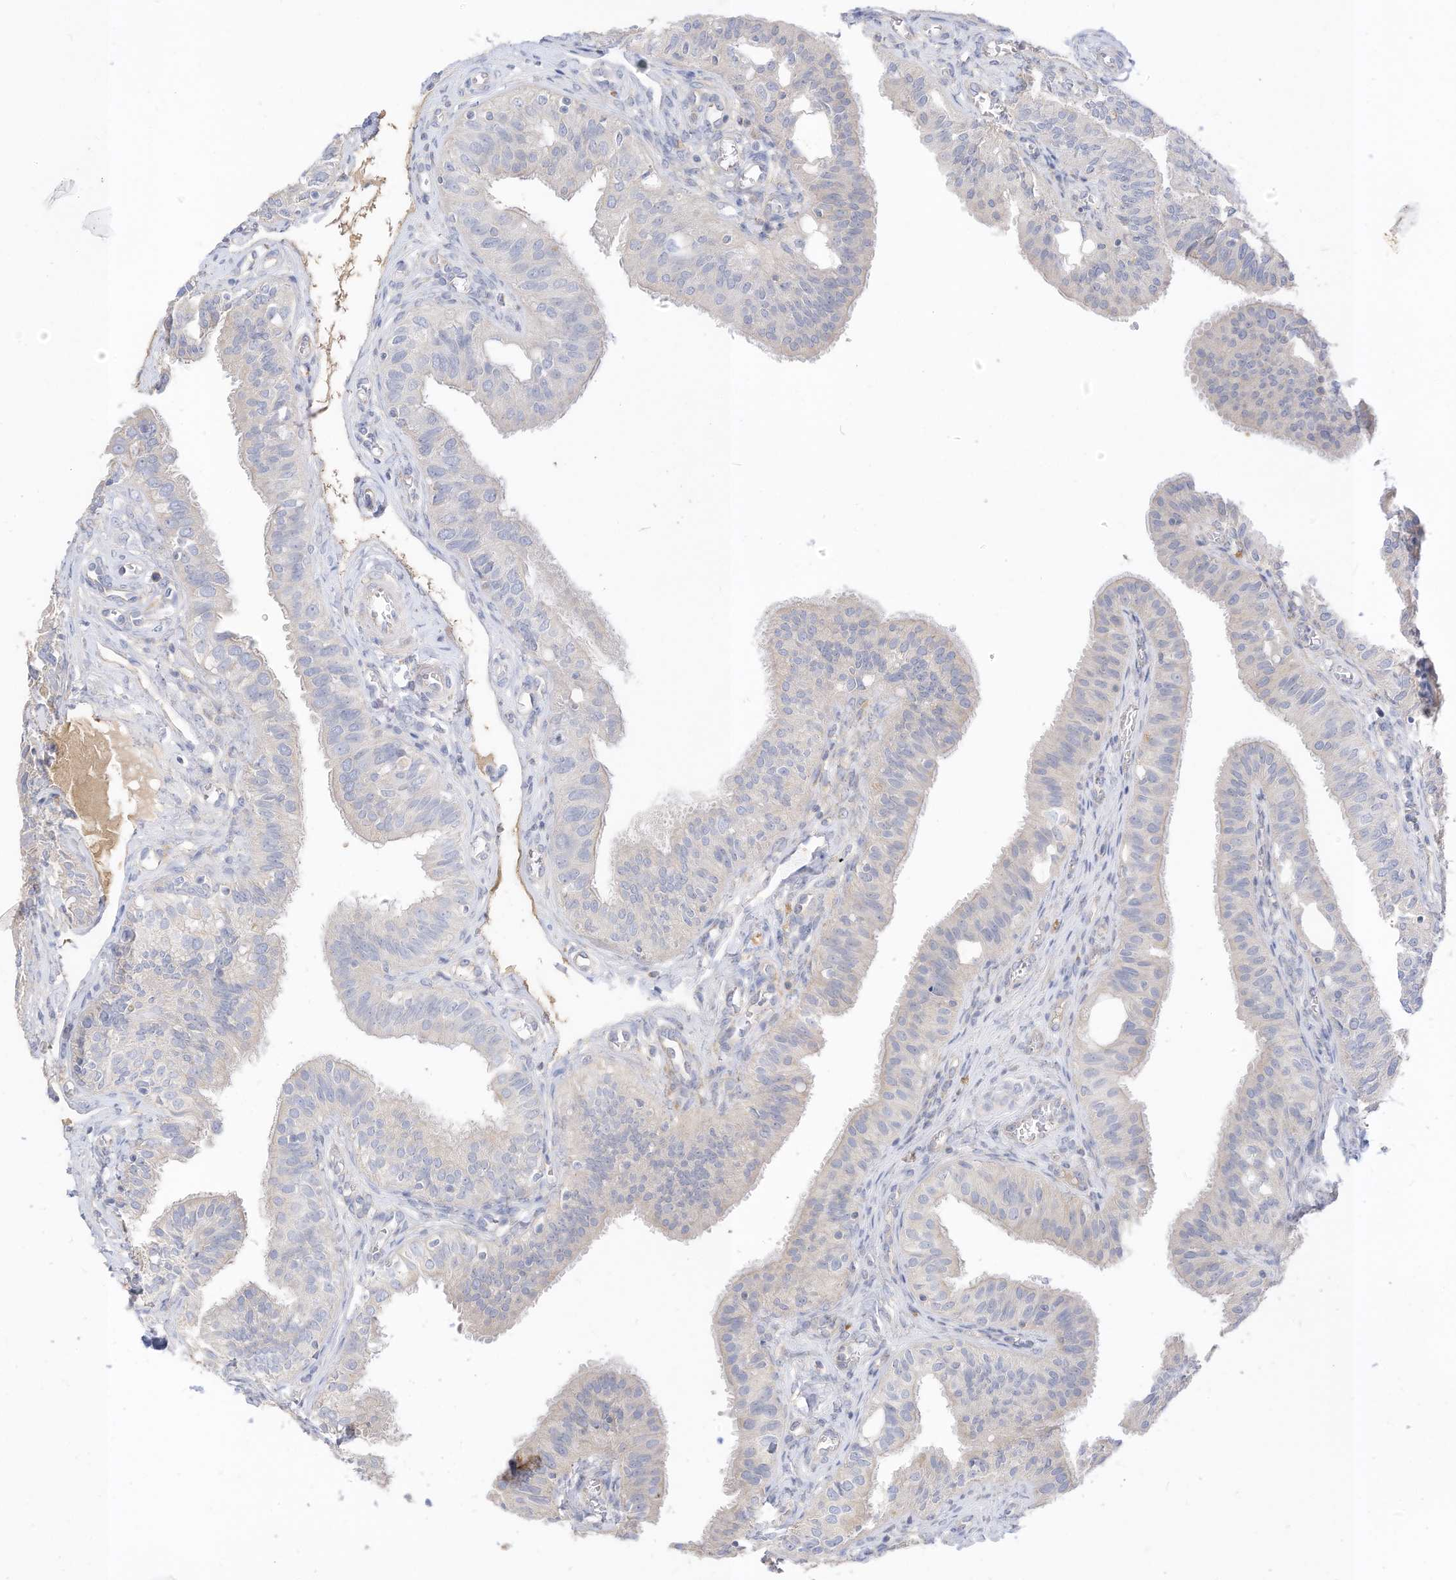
{"staining": {"intensity": "negative", "quantity": "none", "location": "none"}, "tissue": "fallopian tube", "cell_type": "Glandular cells", "image_type": "normal", "snomed": [{"axis": "morphology", "description": "Normal tissue, NOS"}, {"axis": "topography", "description": "Fallopian tube"}, {"axis": "topography", "description": "Ovary"}], "caption": "Immunohistochemistry of normal fallopian tube displays no expression in glandular cells.", "gene": "RASA2", "patient": {"sex": "female", "age": 42}}